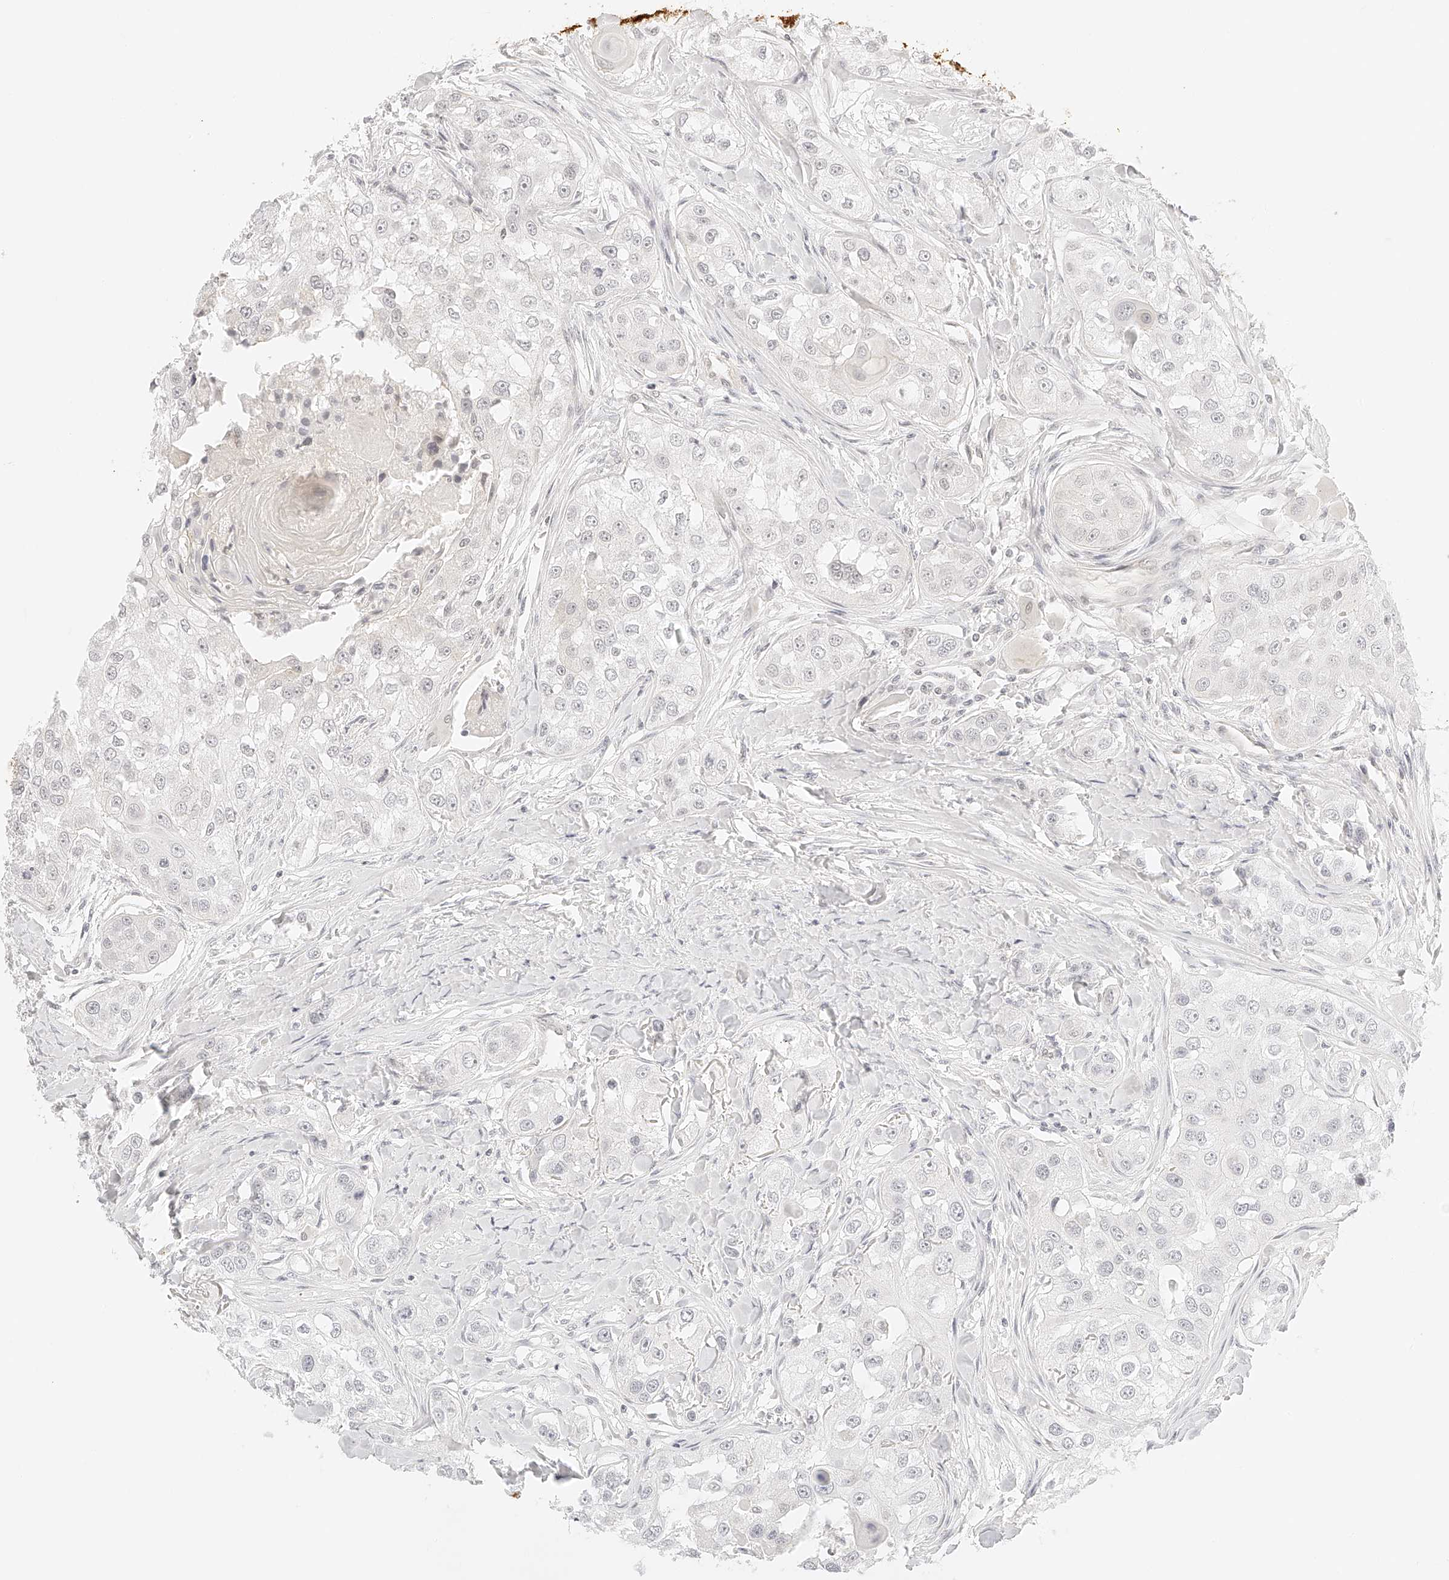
{"staining": {"intensity": "negative", "quantity": "none", "location": "none"}, "tissue": "head and neck cancer", "cell_type": "Tumor cells", "image_type": "cancer", "snomed": [{"axis": "morphology", "description": "Normal tissue, NOS"}, {"axis": "morphology", "description": "Squamous cell carcinoma, NOS"}, {"axis": "topography", "description": "Skeletal muscle"}, {"axis": "topography", "description": "Head-Neck"}], "caption": "Head and neck cancer was stained to show a protein in brown. There is no significant staining in tumor cells.", "gene": "ZFP69", "patient": {"sex": "male", "age": 51}}